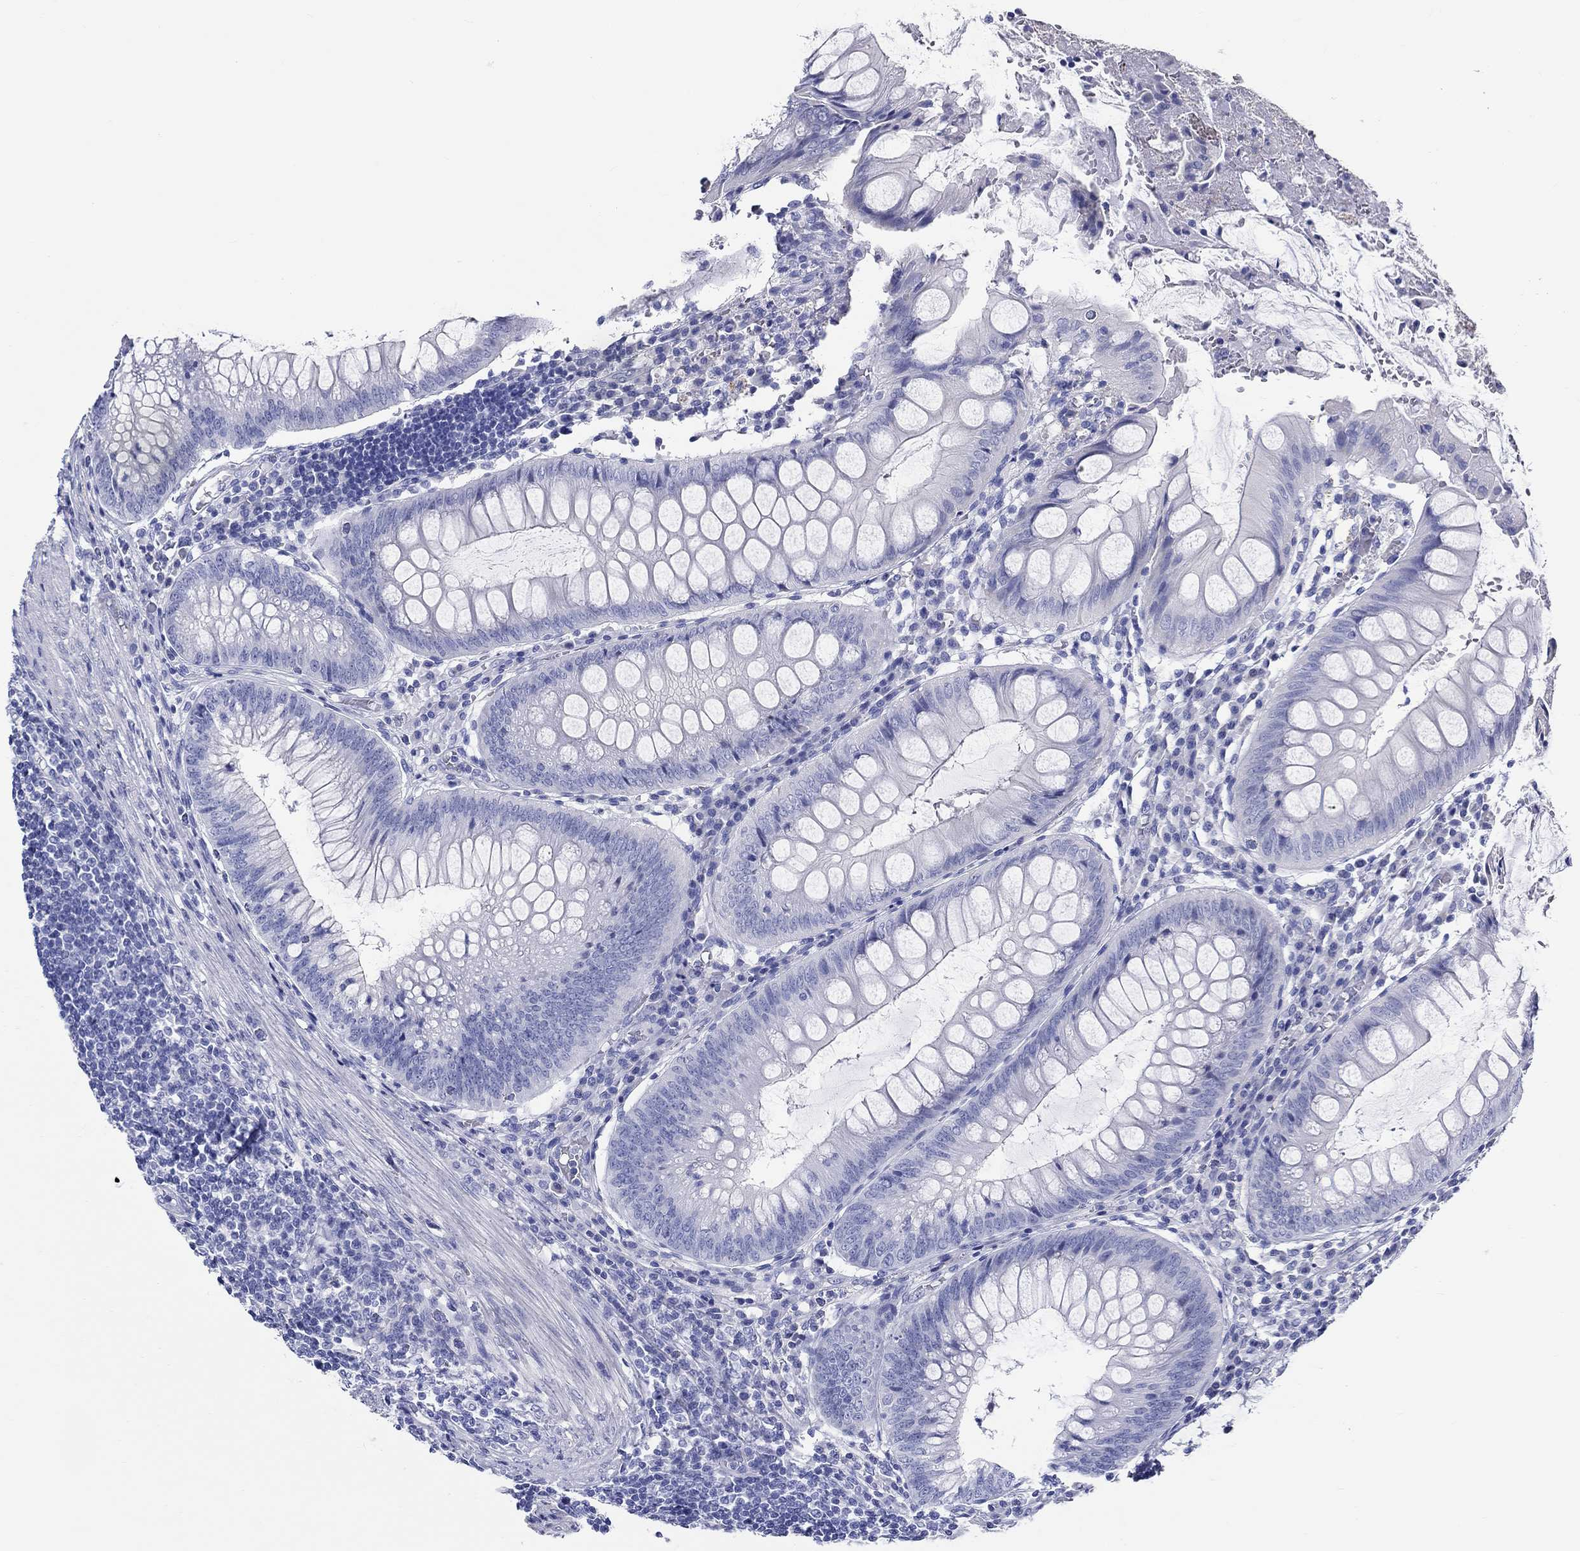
{"staining": {"intensity": "negative", "quantity": "none", "location": "none"}, "tissue": "appendix", "cell_type": "Glandular cells", "image_type": "normal", "snomed": [{"axis": "morphology", "description": "Normal tissue, NOS"}, {"axis": "morphology", "description": "Inflammation, NOS"}, {"axis": "topography", "description": "Appendix"}], "caption": "Protein analysis of benign appendix displays no significant expression in glandular cells.", "gene": "CRYGS", "patient": {"sex": "male", "age": 16}}